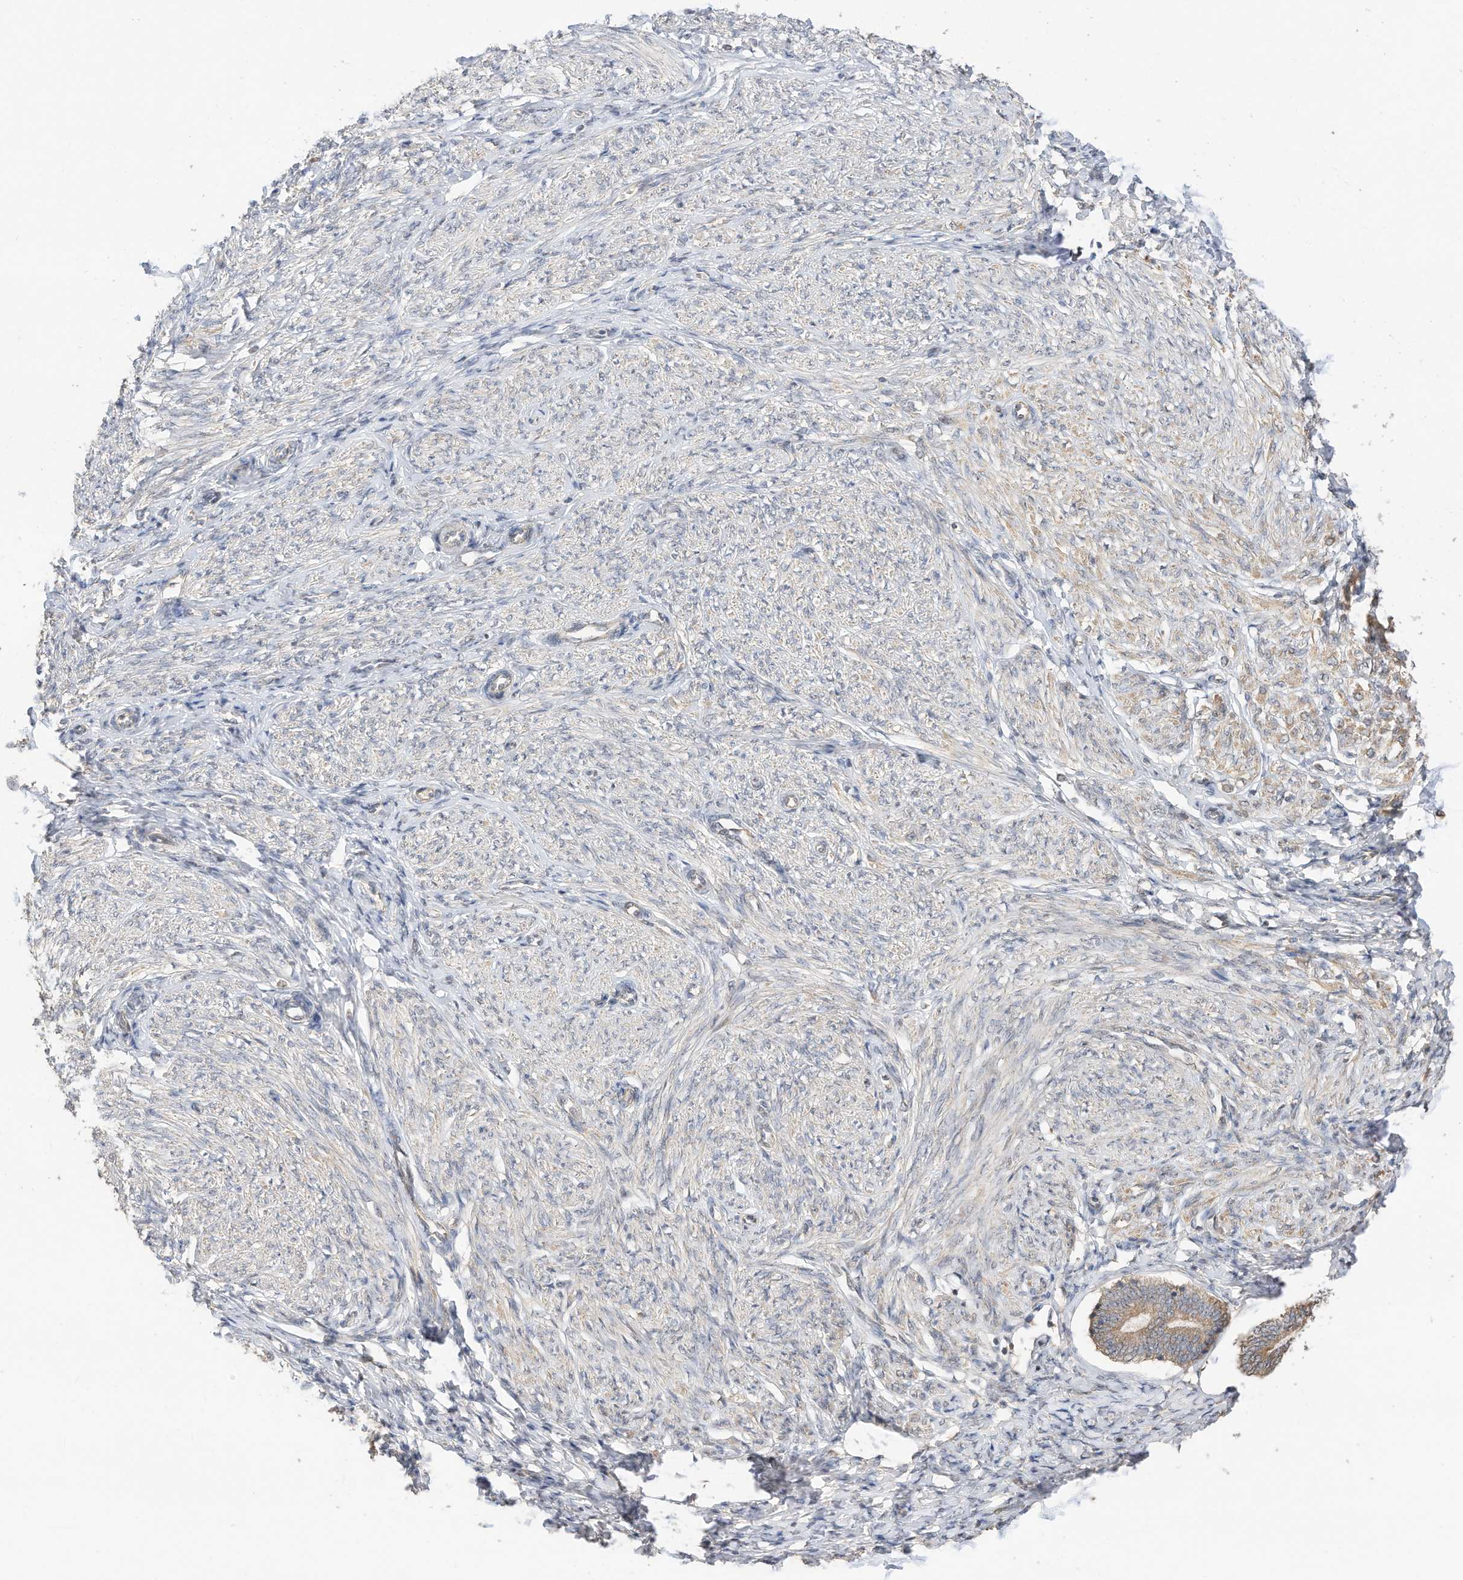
{"staining": {"intensity": "weak", "quantity": "<25%", "location": "cytoplasmic/membranous"}, "tissue": "endometrium", "cell_type": "Cells in endometrial stroma", "image_type": "normal", "snomed": [{"axis": "morphology", "description": "Normal tissue, NOS"}, {"axis": "topography", "description": "Endometrium"}], "caption": "Immunohistochemistry (IHC) image of benign endometrium: endometrium stained with DAB demonstrates no significant protein staining in cells in endometrial stroma. Brightfield microscopy of immunohistochemistry stained with DAB (brown) and hematoxylin (blue), captured at high magnification.", "gene": "CAGE1", "patient": {"sex": "female", "age": 72}}